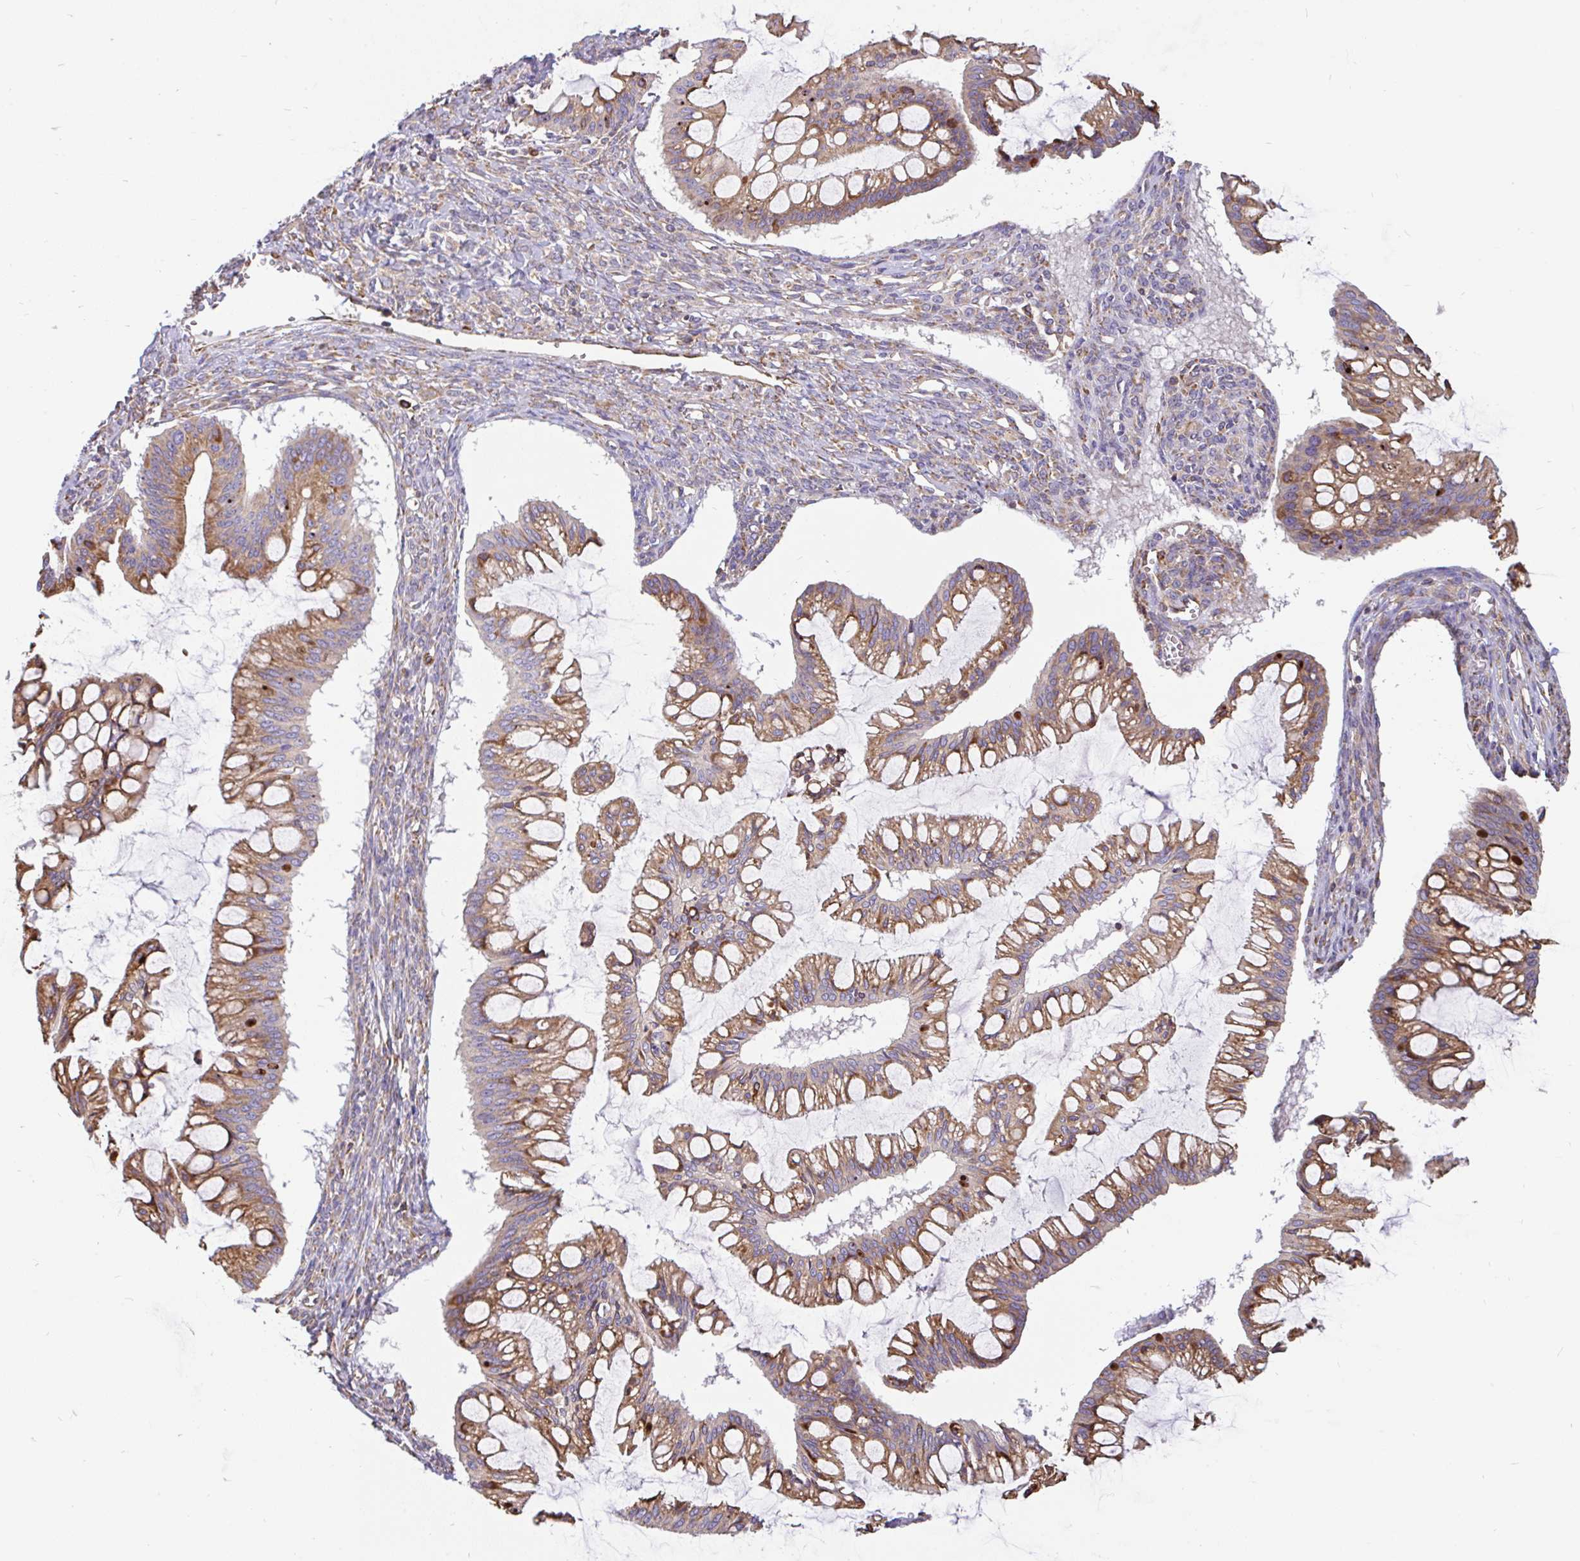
{"staining": {"intensity": "moderate", "quantity": ">75%", "location": "cytoplasmic/membranous"}, "tissue": "ovarian cancer", "cell_type": "Tumor cells", "image_type": "cancer", "snomed": [{"axis": "morphology", "description": "Cystadenocarcinoma, mucinous, NOS"}, {"axis": "topography", "description": "Ovary"}], "caption": "Protein expression analysis of ovarian cancer (mucinous cystadenocarcinoma) shows moderate cytoplasmic/membranous positivity in about >75% of tumor cells.", "gene": "EML5", "patient": {"sex": "female", "age": 73}}